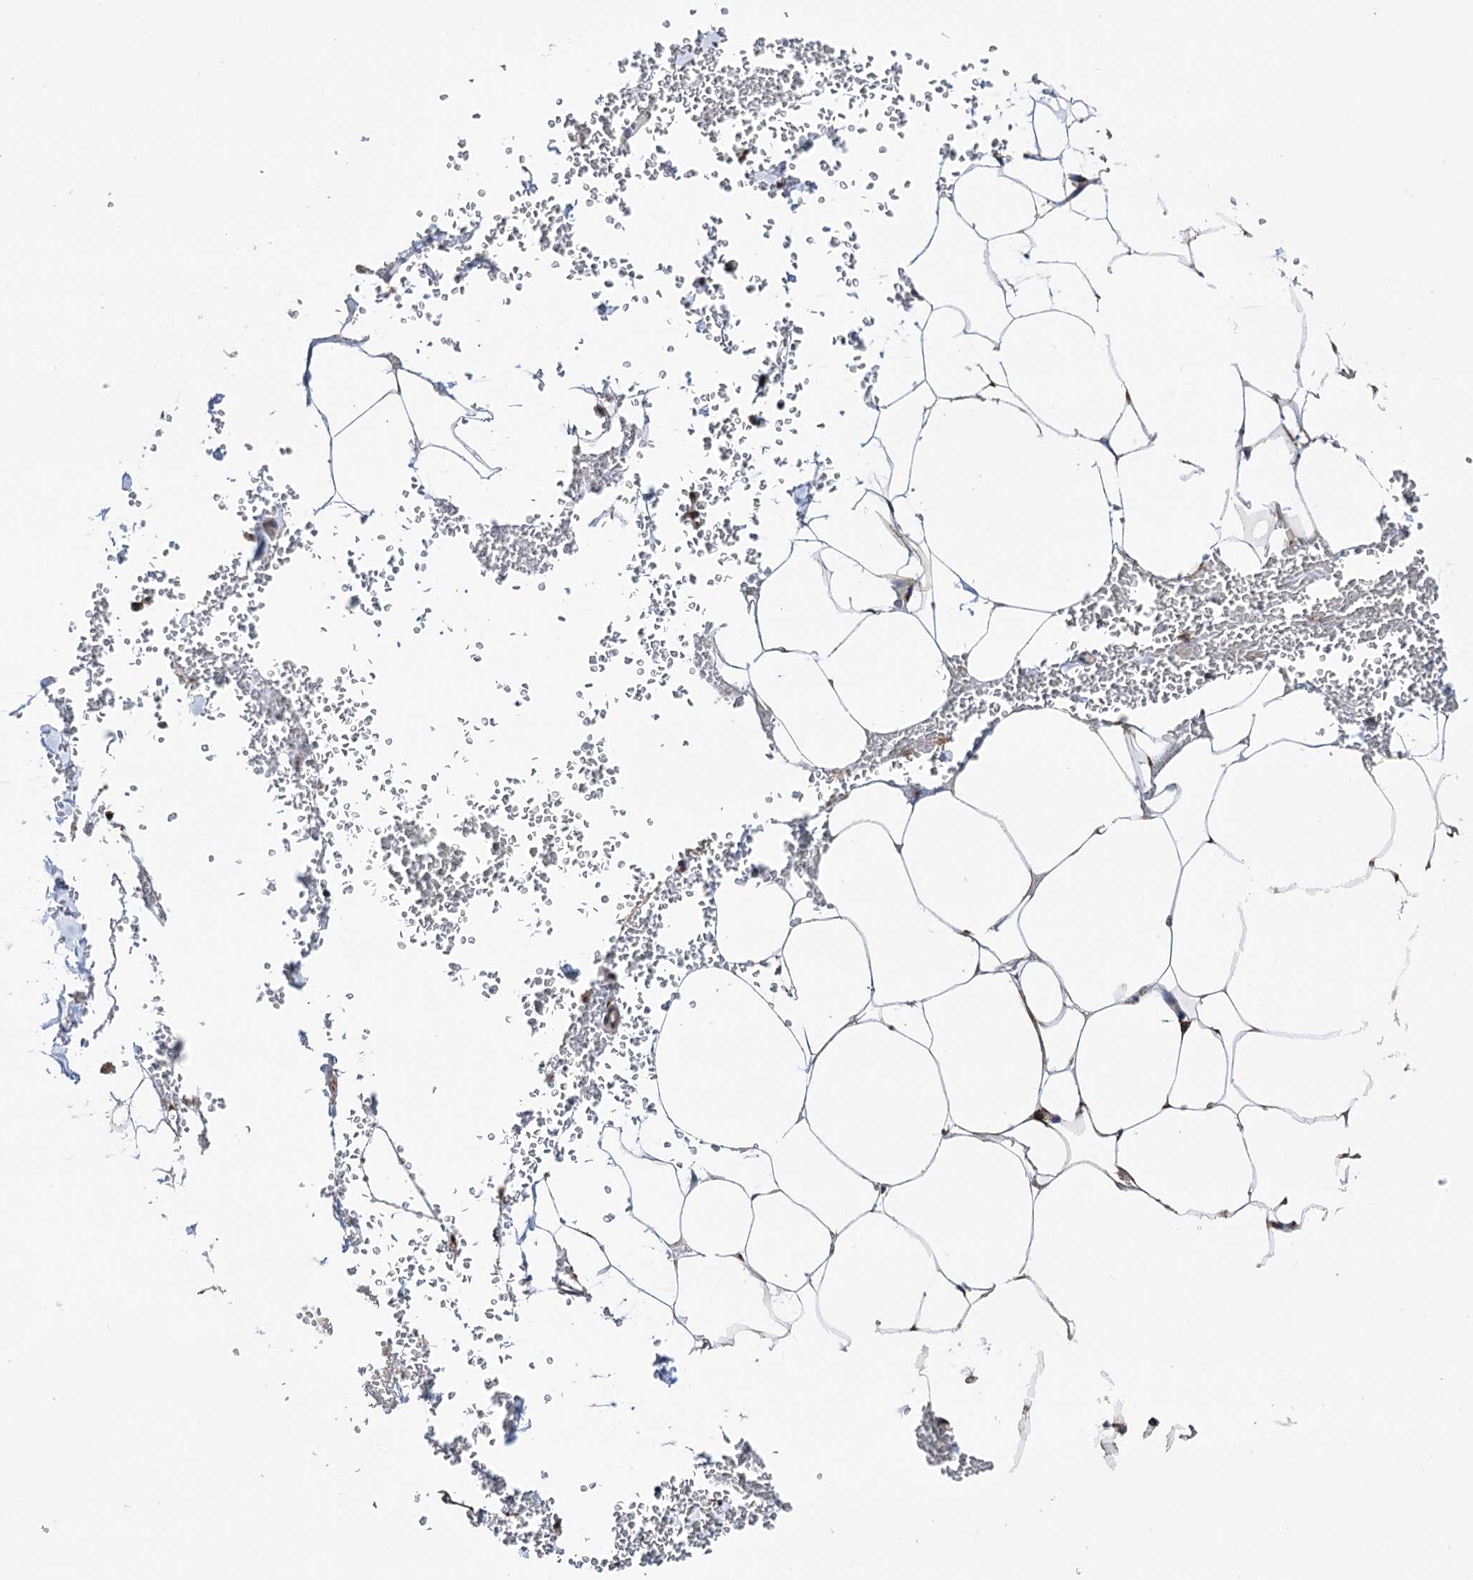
{"staining": {"intensity": "moderate", "quantity": ">75%", "location": "cytoplasmic/membranous"}, "tissue": "adipose tissue", "cell_type": "Adipocytes", "image_type": "normal", "snomed": [{"axis": "morphology", "description": "Normal tissue, NOS"}, {"axis": "topography", "description": "Gallbladder"}, {"axis": "topography", "description": "Peripheral nerve tissue"}], "caption": "Moderate cytoplasmic/membranous protein positivity is appreciated in approximately >75% of adipocytes in adipose tissue. The staining was performed using DAB, with brown indicating positive protein expression. Nuclei are stained blue with hematoxylin.", "gene": "ERP29", "patient": {"sex": "male", "age": 38}}